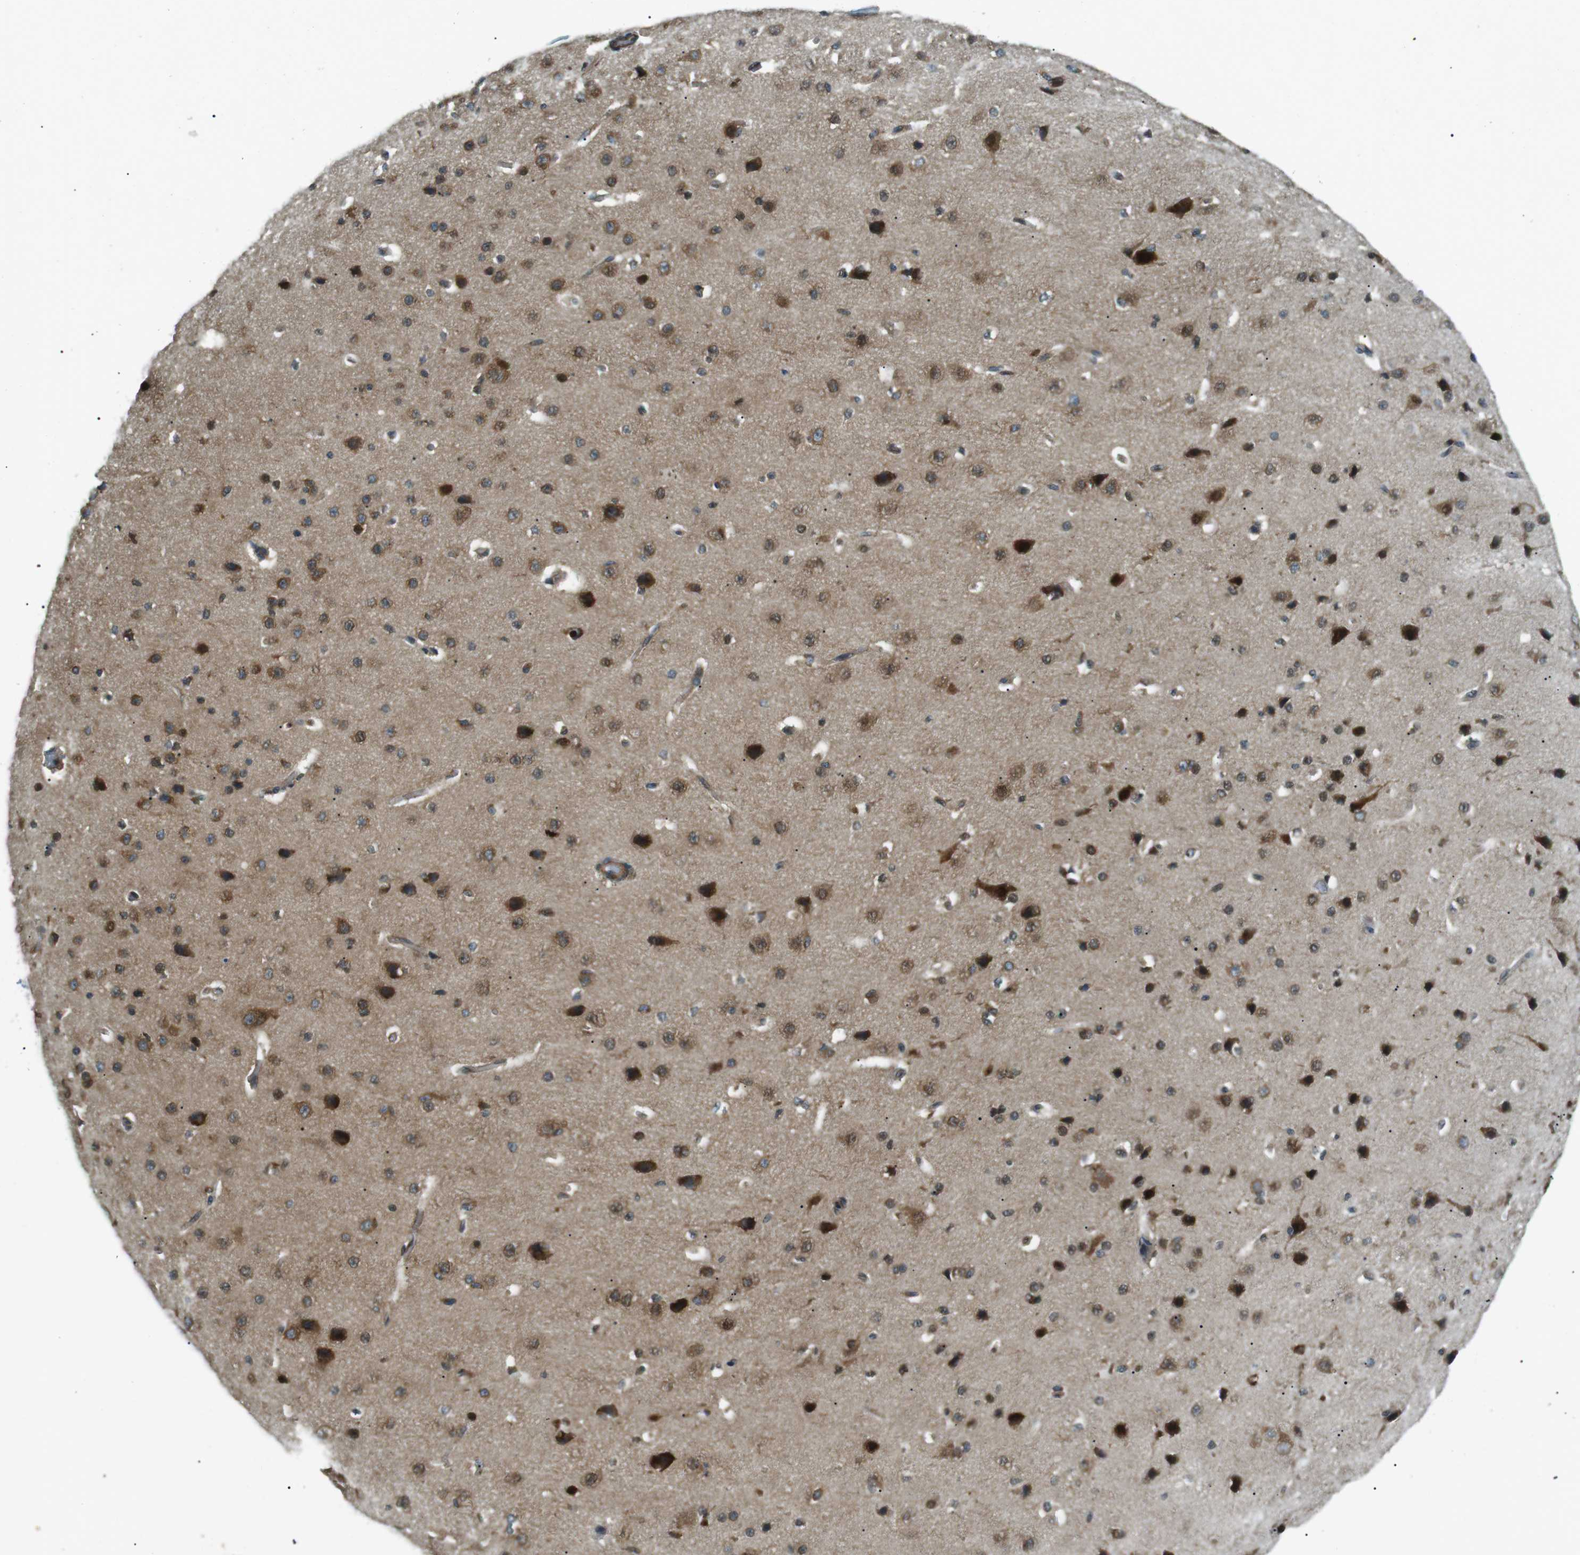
{"staining": {"intensity": "weak", "quantity": "25%-75%", "location": "cytoplasmic/membranous"}, "tissue": "cerebral cortex", "cell_type": "Endothelial cells", "image_type": "normal", "snomed": [{"axis": "morphology", "description": "Normal tissue, NOS"}, {"axis": "morphology", "description": "Developmental malformation"}, {"axis": "topography", "description": "Cerebral cortex"}], "caption": "IHC micrograph of normal cerebral cortex stained for a protein (brown), which exhibits low levels of weak cytoplasmic/membranous positivity in about 25%-75% of endothelial cells.", "gene": "TMEM74", "patient": {"sex": "female", "age": 30}}